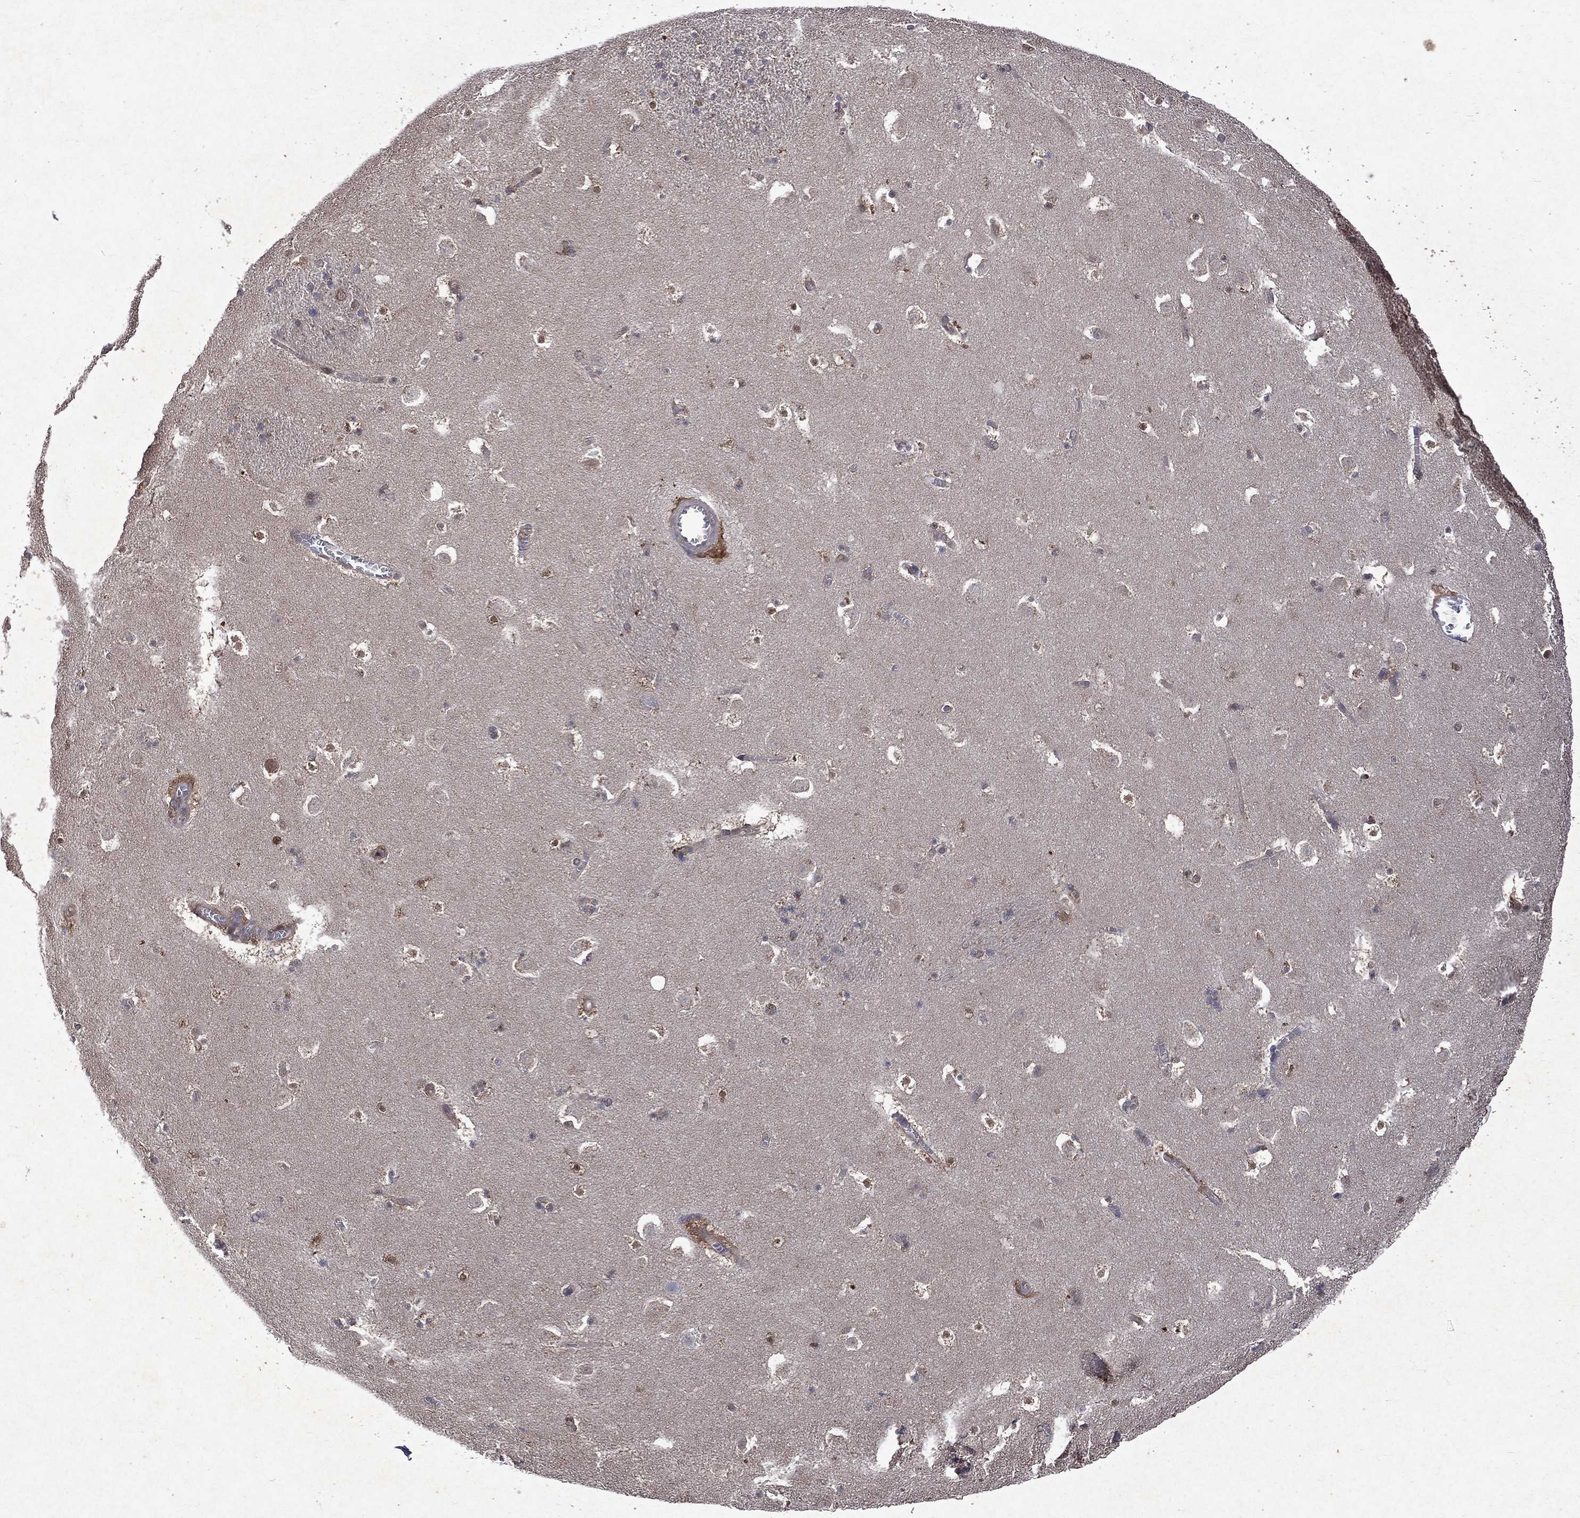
{"staining": {"intensity": "moderate", "quantity": "<25%", "location": "nuclear"}, "tissue": "caudate", "cell_type": "Glial cells", "image_type": "normal", "snomed": [{"axis": "morphology", "description": "Normal tissue, NOS"}, {"axis": "topography", "description": "Lateral ventricle wall"}], "caption": "Immunohistochemical staining of benign human caudate displays <25% levels of moderate nuclear protein positivity in approximately <25% of glial cells.", "gene": "MTAP", "patient": {"sex": "female", "age": 42}}